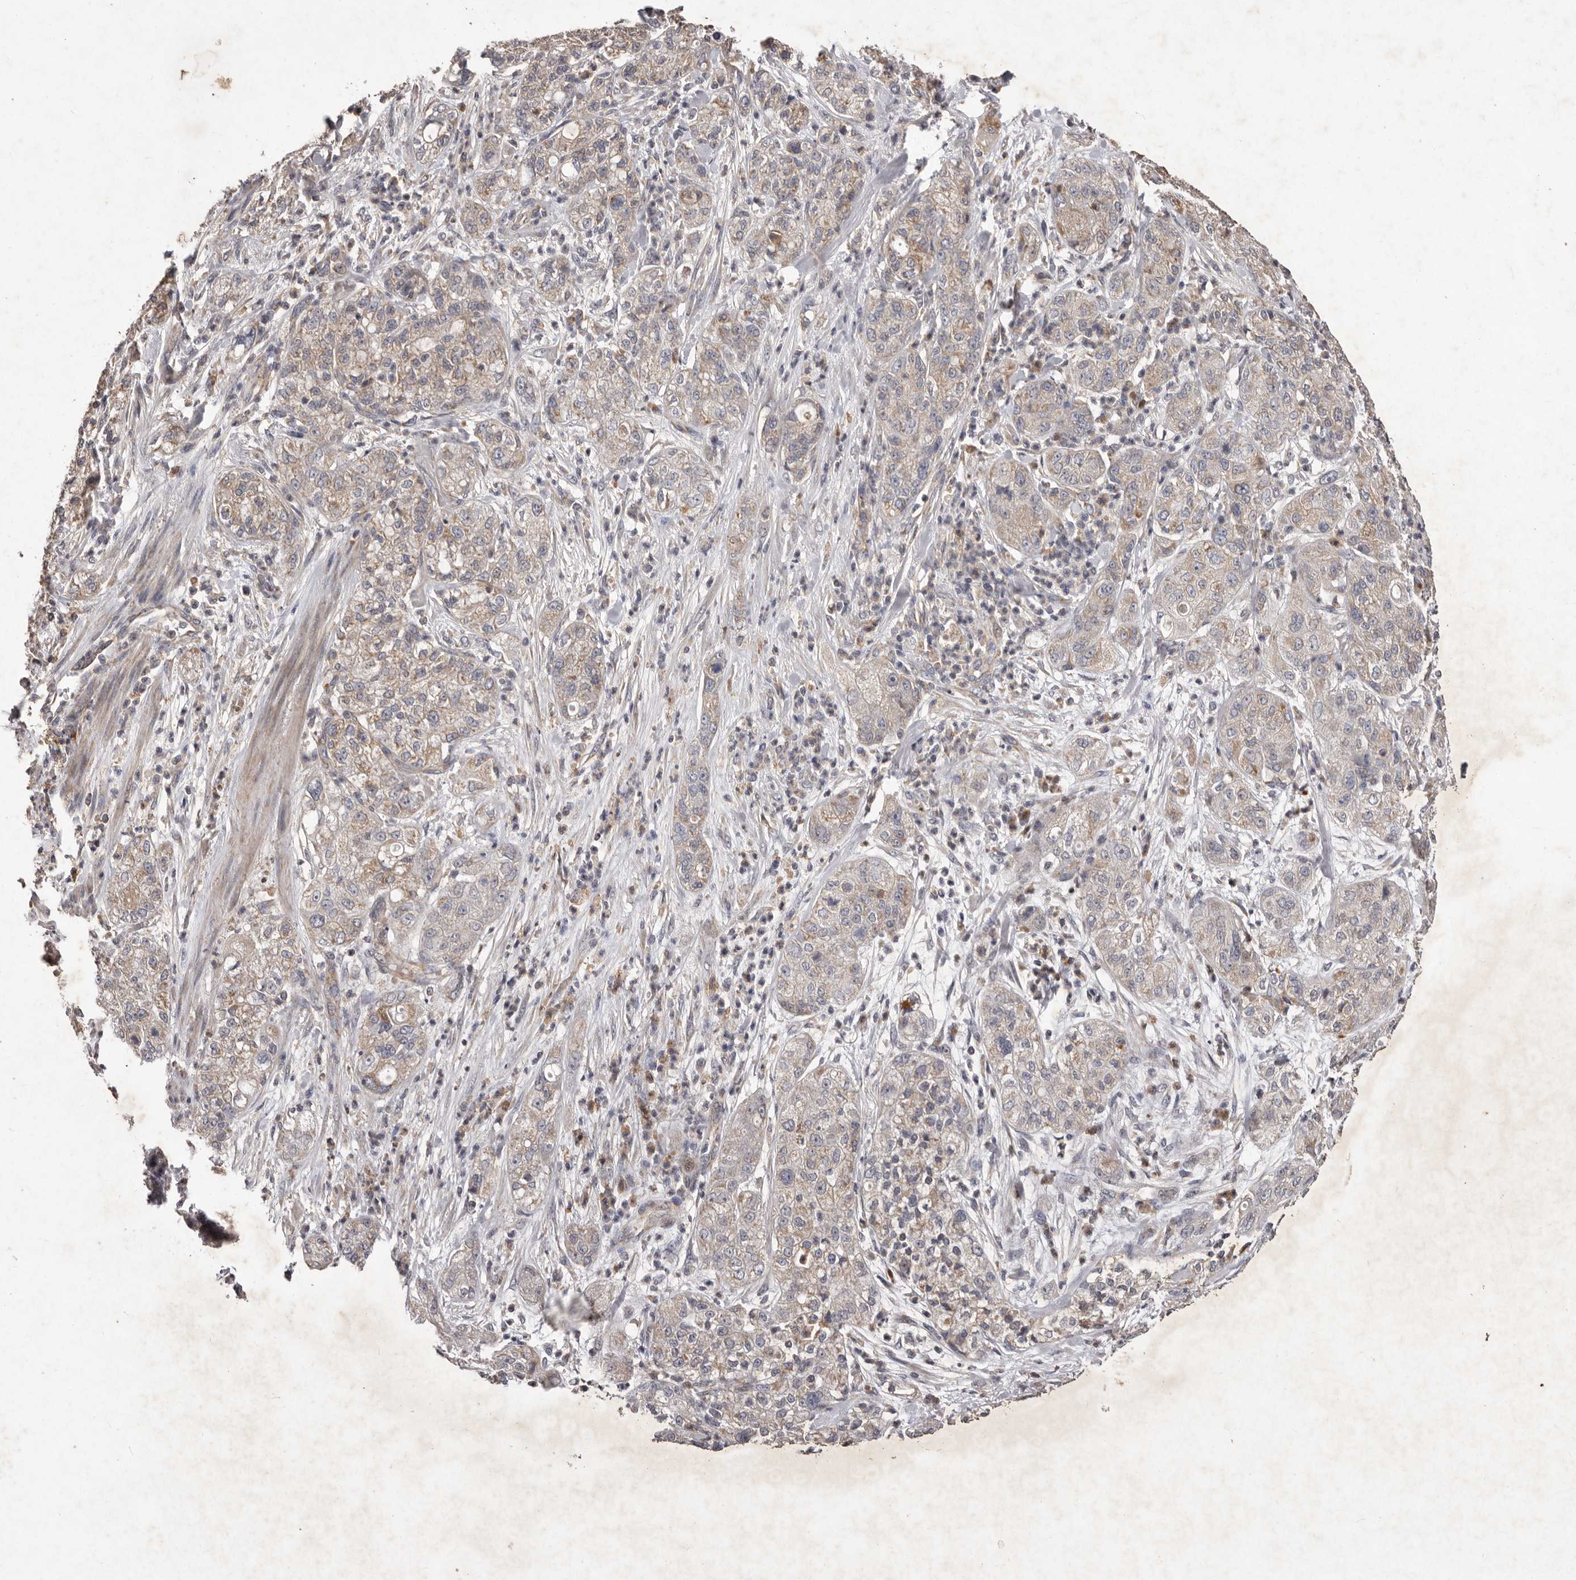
{"staining": {"intensity": "weak", "quantity": "25%-75%", "location": "cytoplasmic/membranous"}, "tissue": "pancreatic cancer", "cell_type": "Tumor cells", "image_type": "cancer", "snomed": [{"axis": "morphology", "description": "Adenocarcinoma, NOS"}, {"axis": "topography", "description": "Pancreas"}], "caption": "A brown stain shows weak cytoplasmic/membranous positivity of a protein in pancreatic adenocarcinoma tumor cells.", "gene": "CXCL14", "patient": {"sex": "female", "age": 78}}